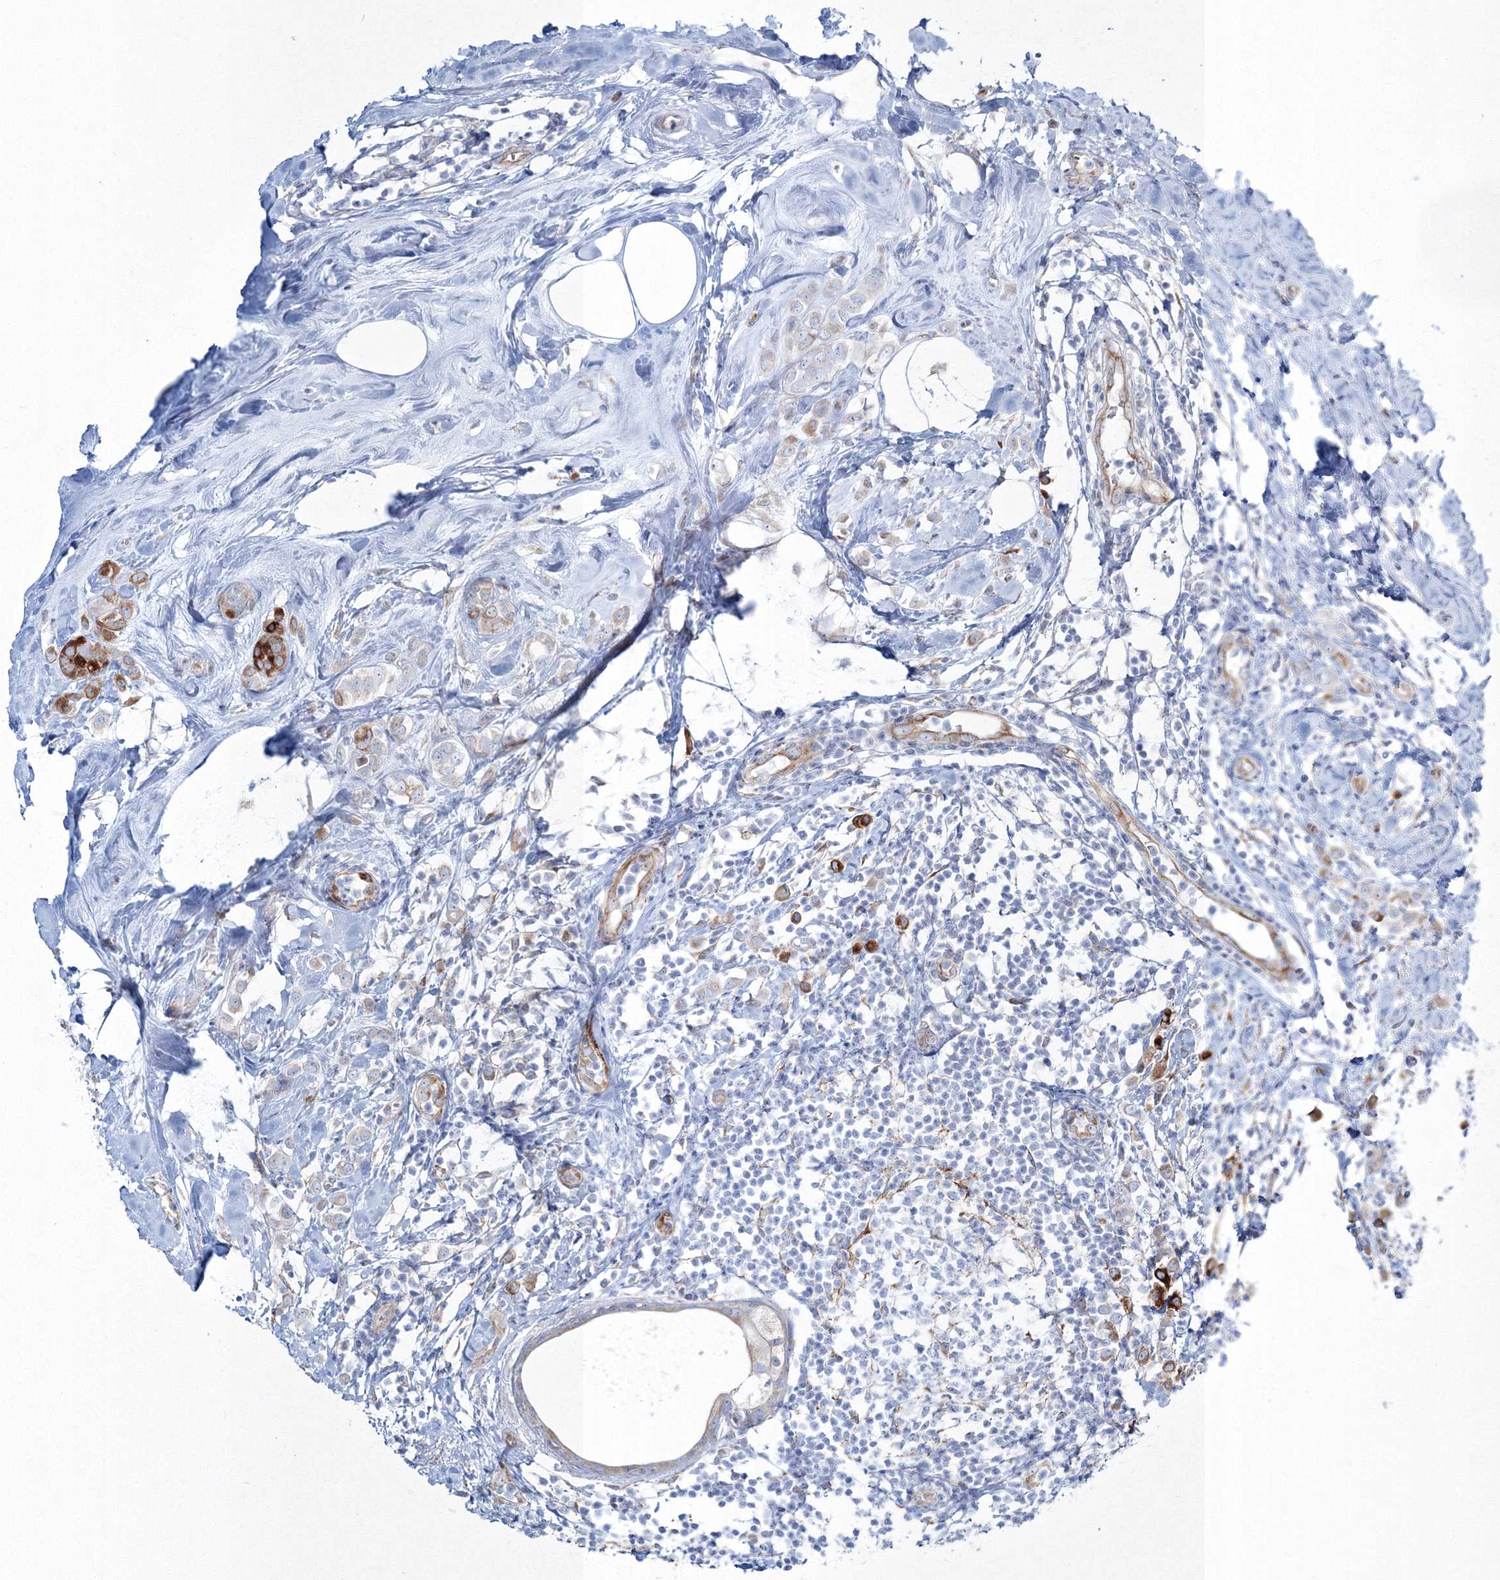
{"staining": {"intensity": "moderate", "quantity": "<25%", "location": "cytoplasmic/membranous"}, "tissue": "breast cancer", "cell_type": "Tumor cells", "image_type": "cancer", "snomed": [{"axis": "morphology", "description": "Lobular carcinoma"}, {"axis": "topography", "description": "Breast"}], "caption": "A photomicrograph of human lobular carcinoma (breast) stained for a protein displays moderate cytoplasmic/membranous brown staining in tumor cells.", "gene": "RCN1", "patient": {"sex": "female", "age": 47}}